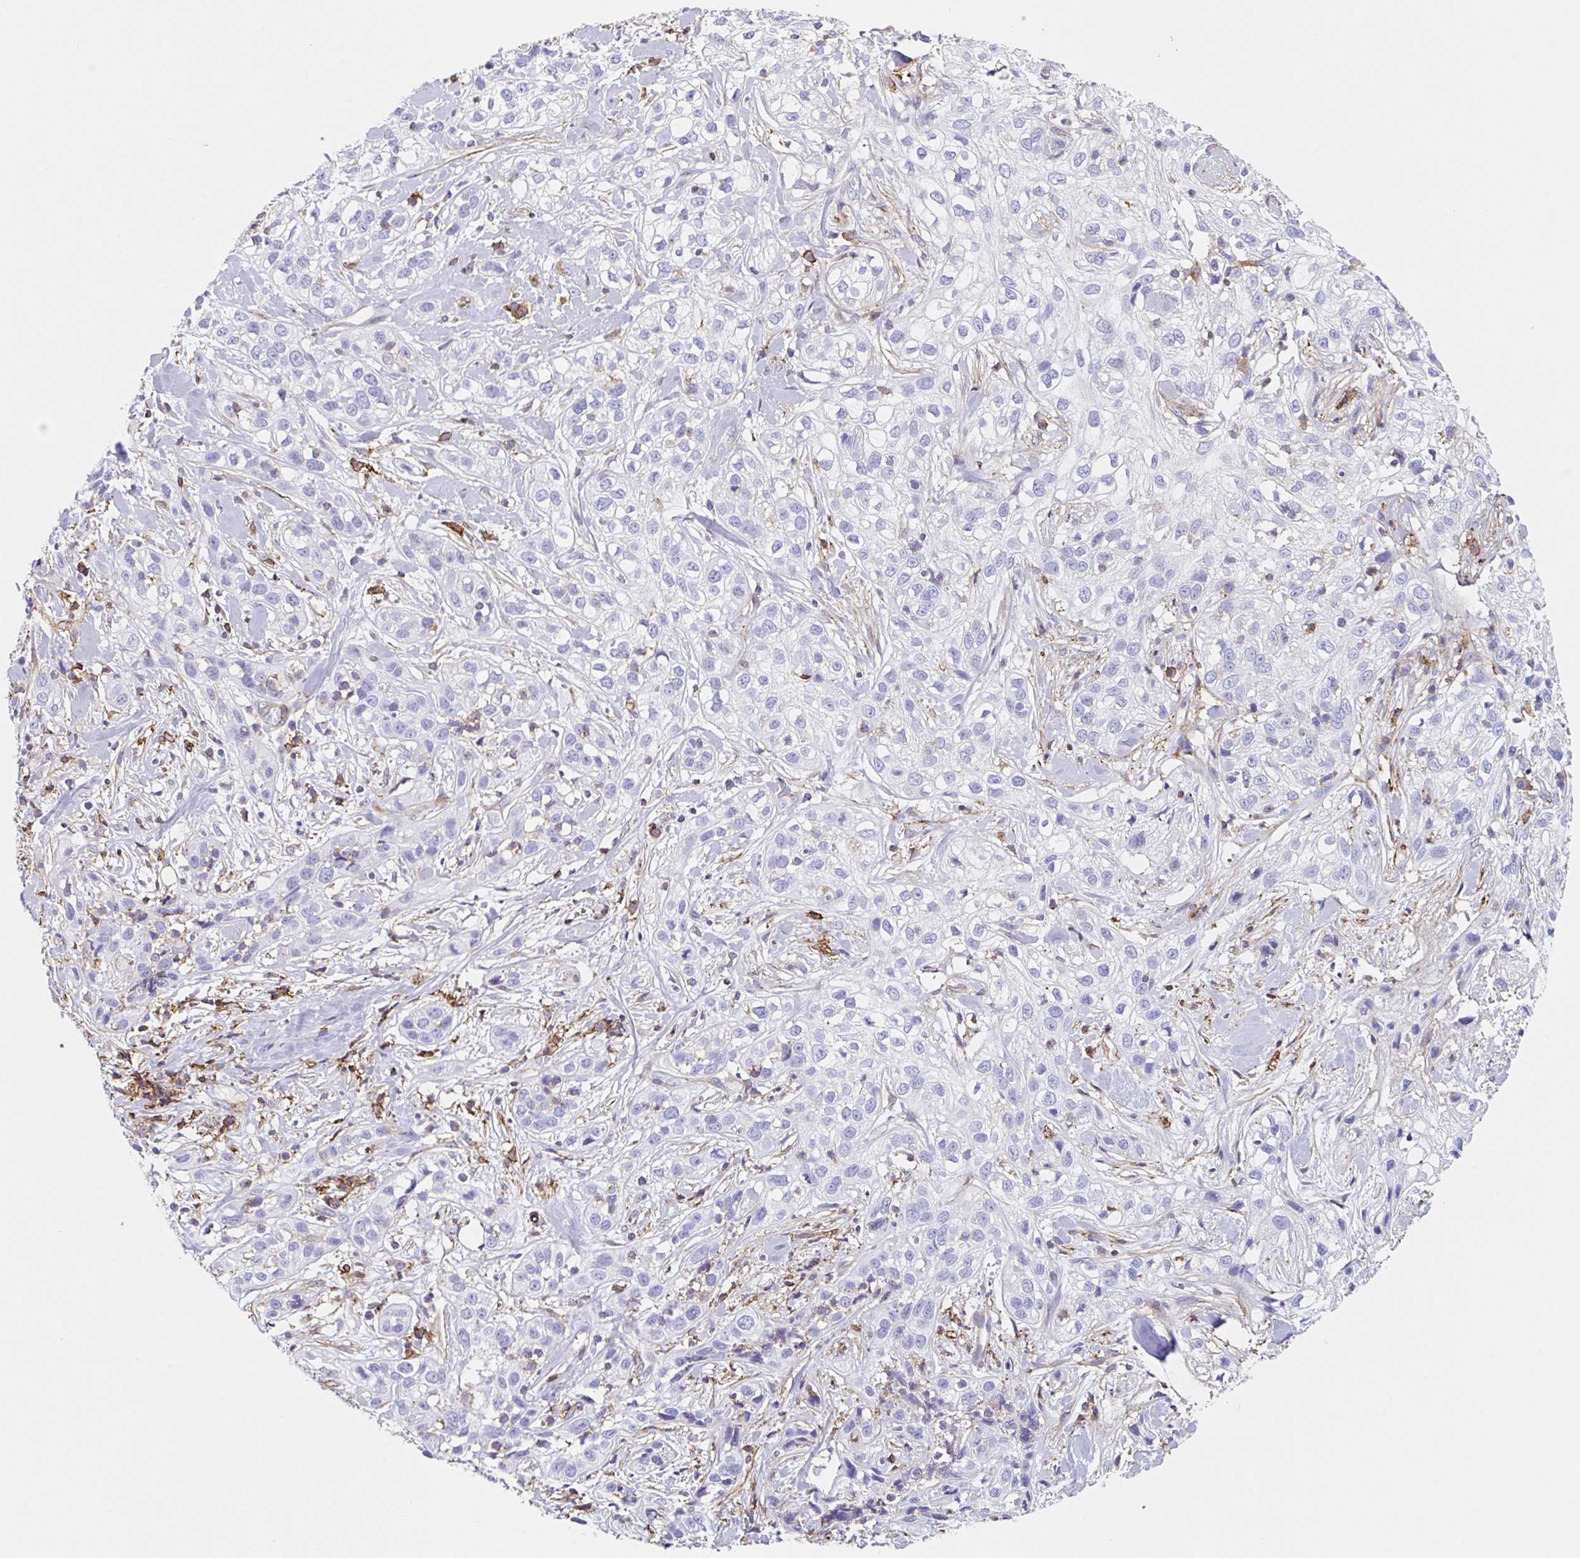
{"staining": {"intensity": "negative", "quantity": "none", "location": "none"}, "tissue": "skin cancer", "cell_type": "Tumor cells", "image_type": "cancer", "snomed": [{"axis": "morphology", "description": "Squamous cell carcinoma, NOS"}, {"axis": "topography", "description": "Skin"}], "caption": "Tumor cells show no significant protein staining in skin cancer (squamous cell carcinoma).", "gene": "MTTP", "patient": {"sex": "male", "age": 82}}